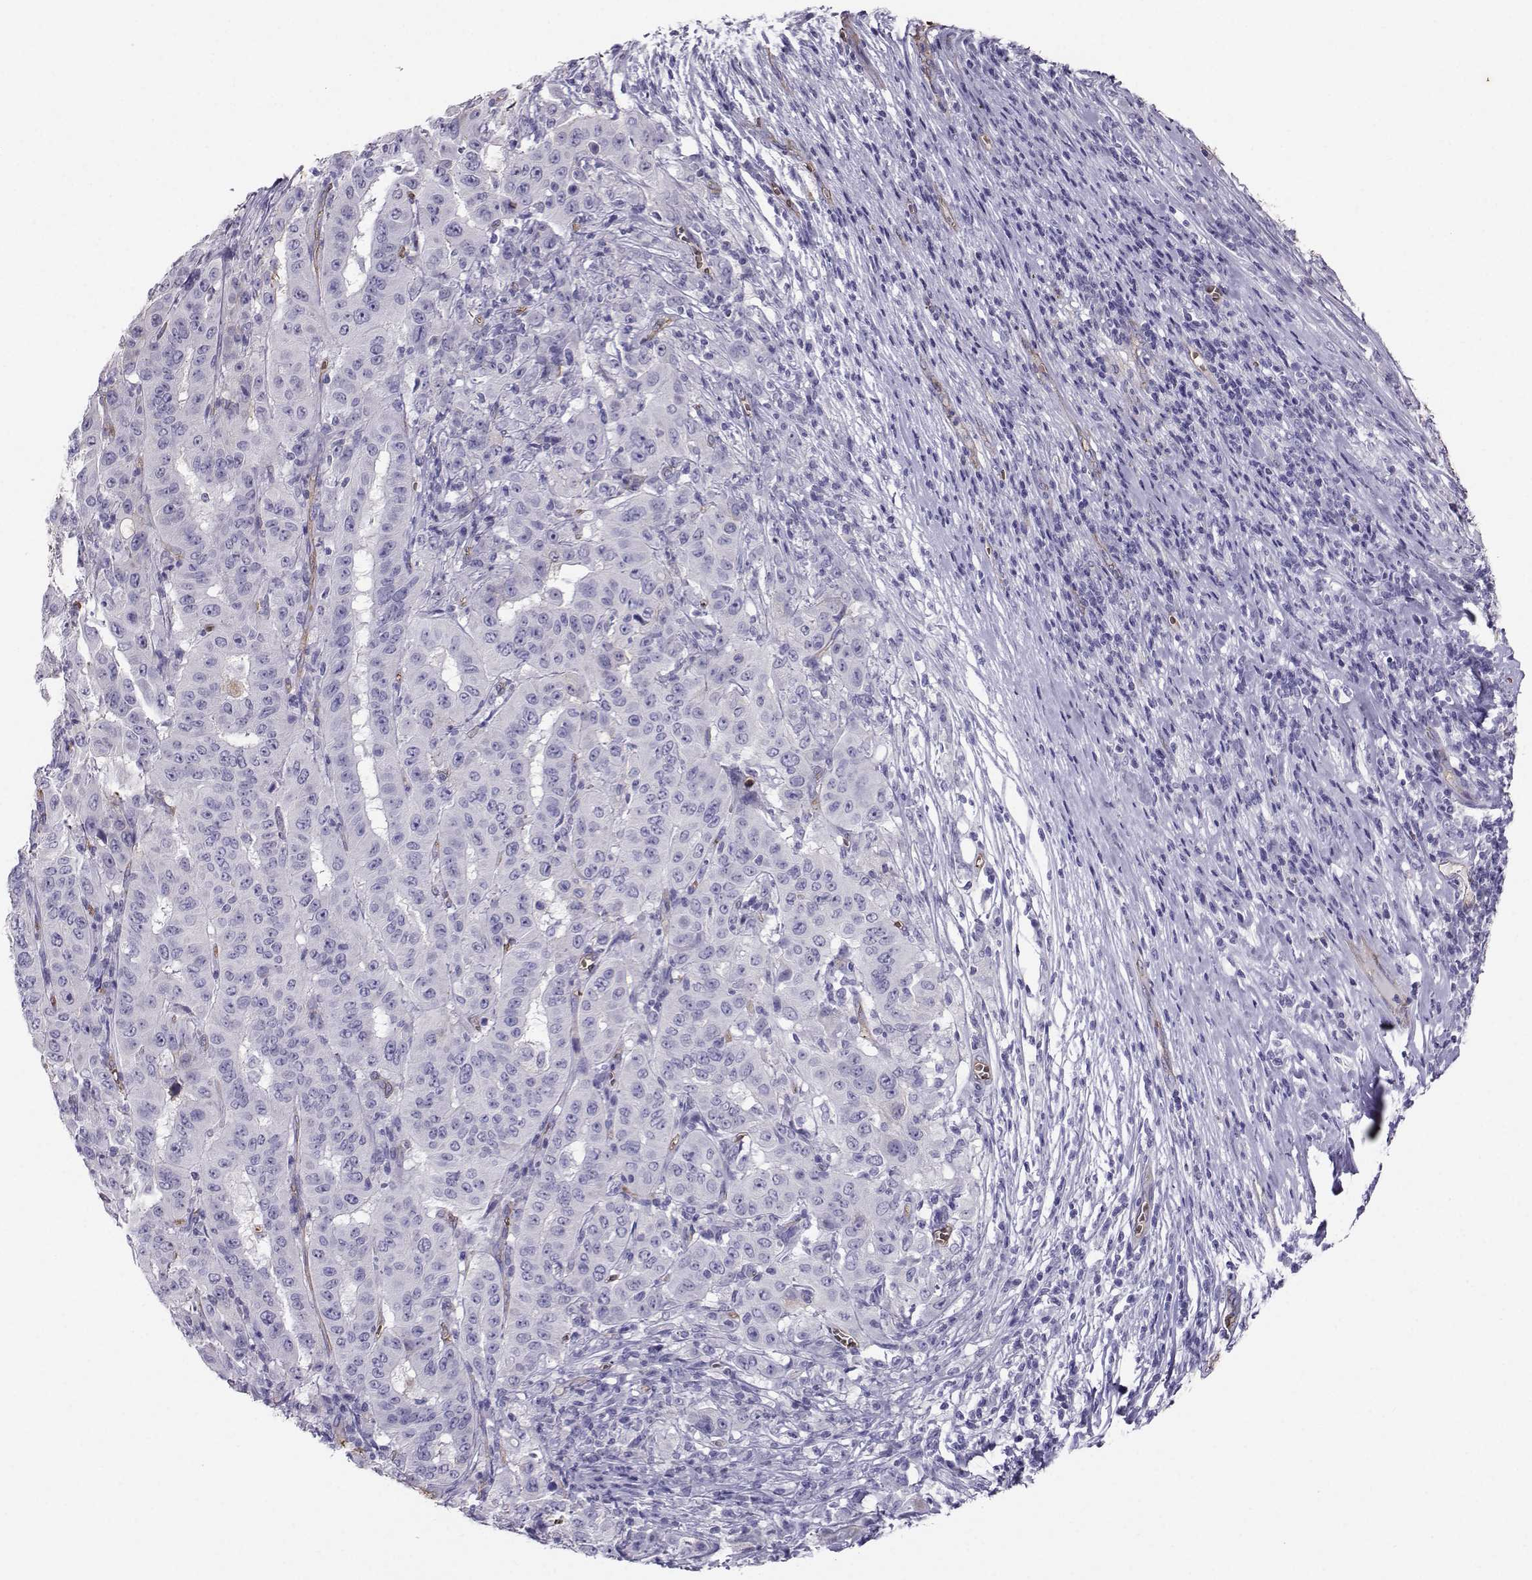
{"staining": {"intensity": "weak", "quantity": "<25%", "location": "cytoplasmic/membranous"}, "tissue": "pancreatic cancer", "cell_type": "Tumor cells", "image_type": "cancer", "snomed": [{"axis": "morphology", "description": "Adenocarcinoma, NOS"}, {"axis": "topography", "description": "Pancreas"}], "caption": "An image of human adenocarcinoma (pancreatic) is negative for staining in tumor cells. (Brightfield microscopy of DAB (3,3'-diaminobenzidine) immunohistochemistry (IHC) at high magnification).", "gene": "CLUL1", "patient": {"sex": "male", "age": 63}}